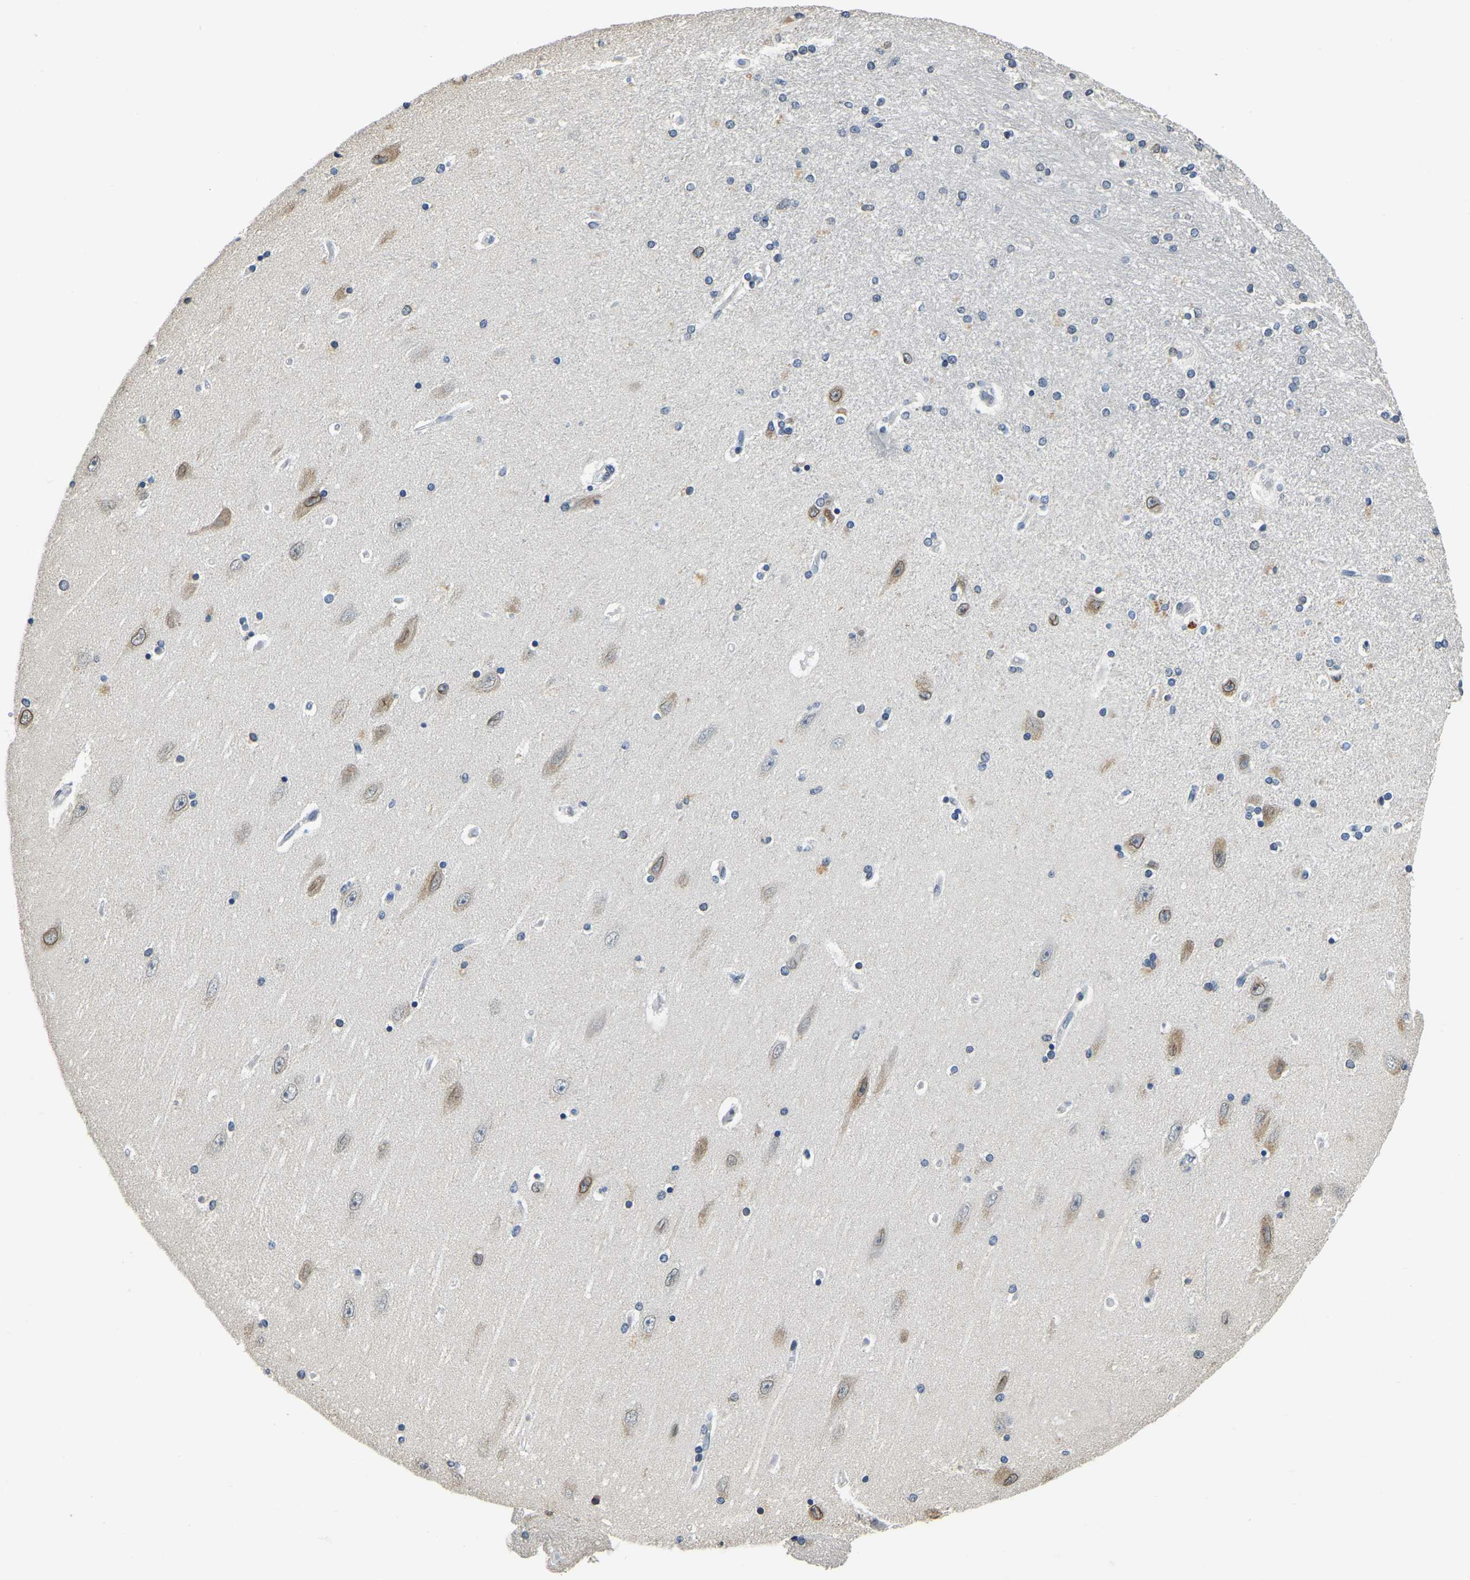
{"staining": {"intensity": "negative", "quantity": "none", "location": "none"}, "tissue": "hippocampus", "cell_type": "Glial cells", "image_type": "normal", "snomed": [{"axis": "morphology", "description": "Normal tissue, NOS"}, {"axis": "topography", "description": "Hippocampus"}], "caption": "The photomicrograph exhibits no significant staining in glial cells of hippocampus.", "gene": "RANBP2", "patient": {"sex": "female", "age": 54}}